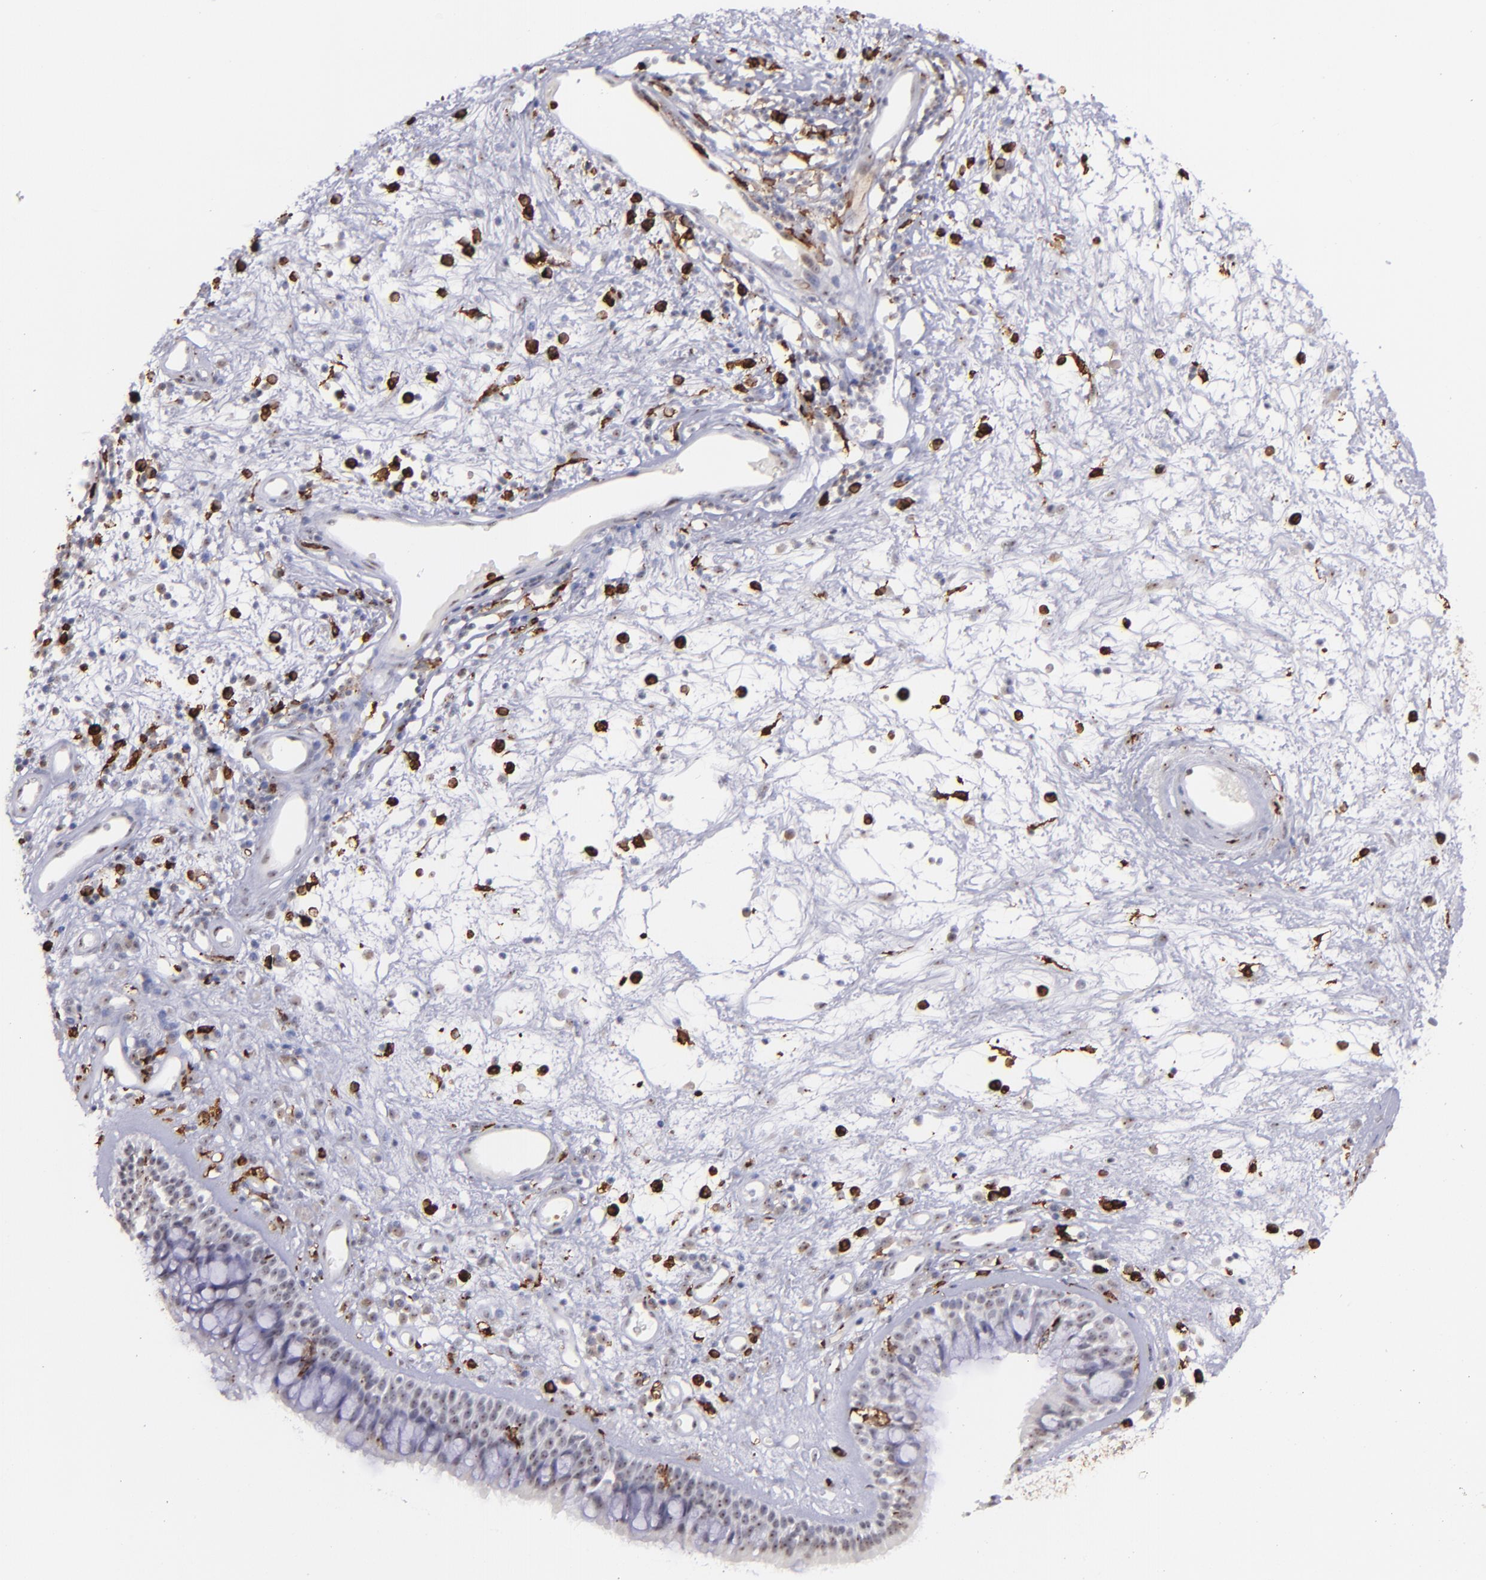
{"staining": {"intensity": "negative", "quantity": "none", "location": "none"}, "tissue": "nasopharynx", "cell_type": "Respiratory epithelial cells", "image_type": "normal", "snomed": [{"axis": "morphology", "description": "Normal tissue, NOS"}, {"axis": "morphology", "description": "Inflammation, NOS"}, {"axis": "topography", "description": "Nasopharynx"}], "caption": "Nasopharynx was stained to show a protein in brown. There is no significant staining in respiratory epithelial cells. (DAB IHC with hematoxylin counter stain).", "gene": "NCF2", "patient": {"sex": "male", "age": 48}}